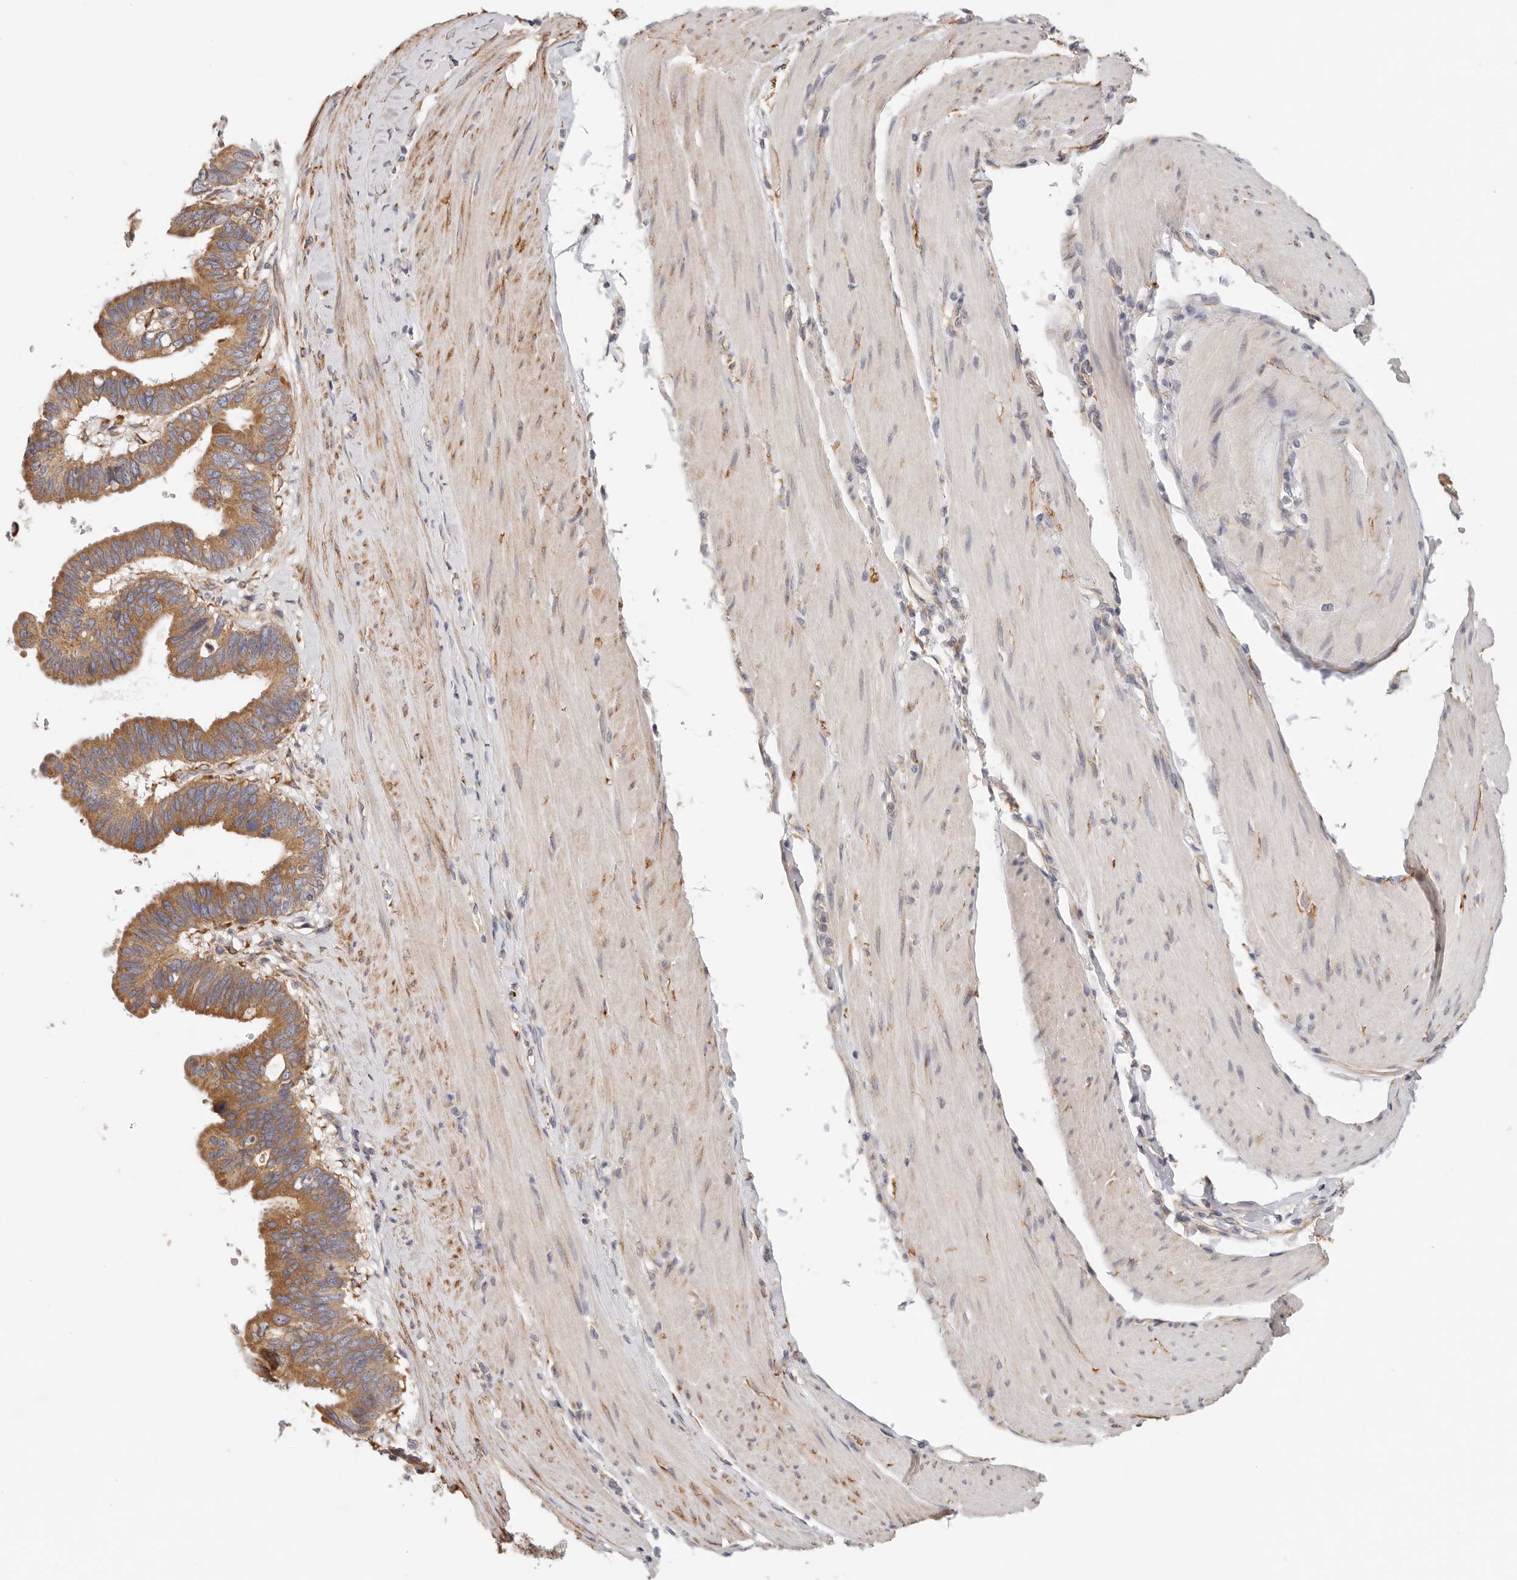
{"staining": {"intensity": "moderate", "quantity": ">75%", "location": "cytoplasmic/membranous"}, "tissue": "pancreatic cancer", "cell_type": "Tumor cells", "image_type": "cancer", "snomed": [{"axis": "morphology", "description": "Adenocarcinoma, NOS"}, {"axis": "topography", "description": "Pancreas"}], "caption": "Immunohistochemical staining of pancreatic cancer (adenocarcinoma) reveals medium levels of moderate cytoplasmic/membranous staining in about >75% of tumor cells. (IHC, brightfield microscopy, high magnification).", "gene": "AFDN", "patient": {"sex": "female", "age": 56}}